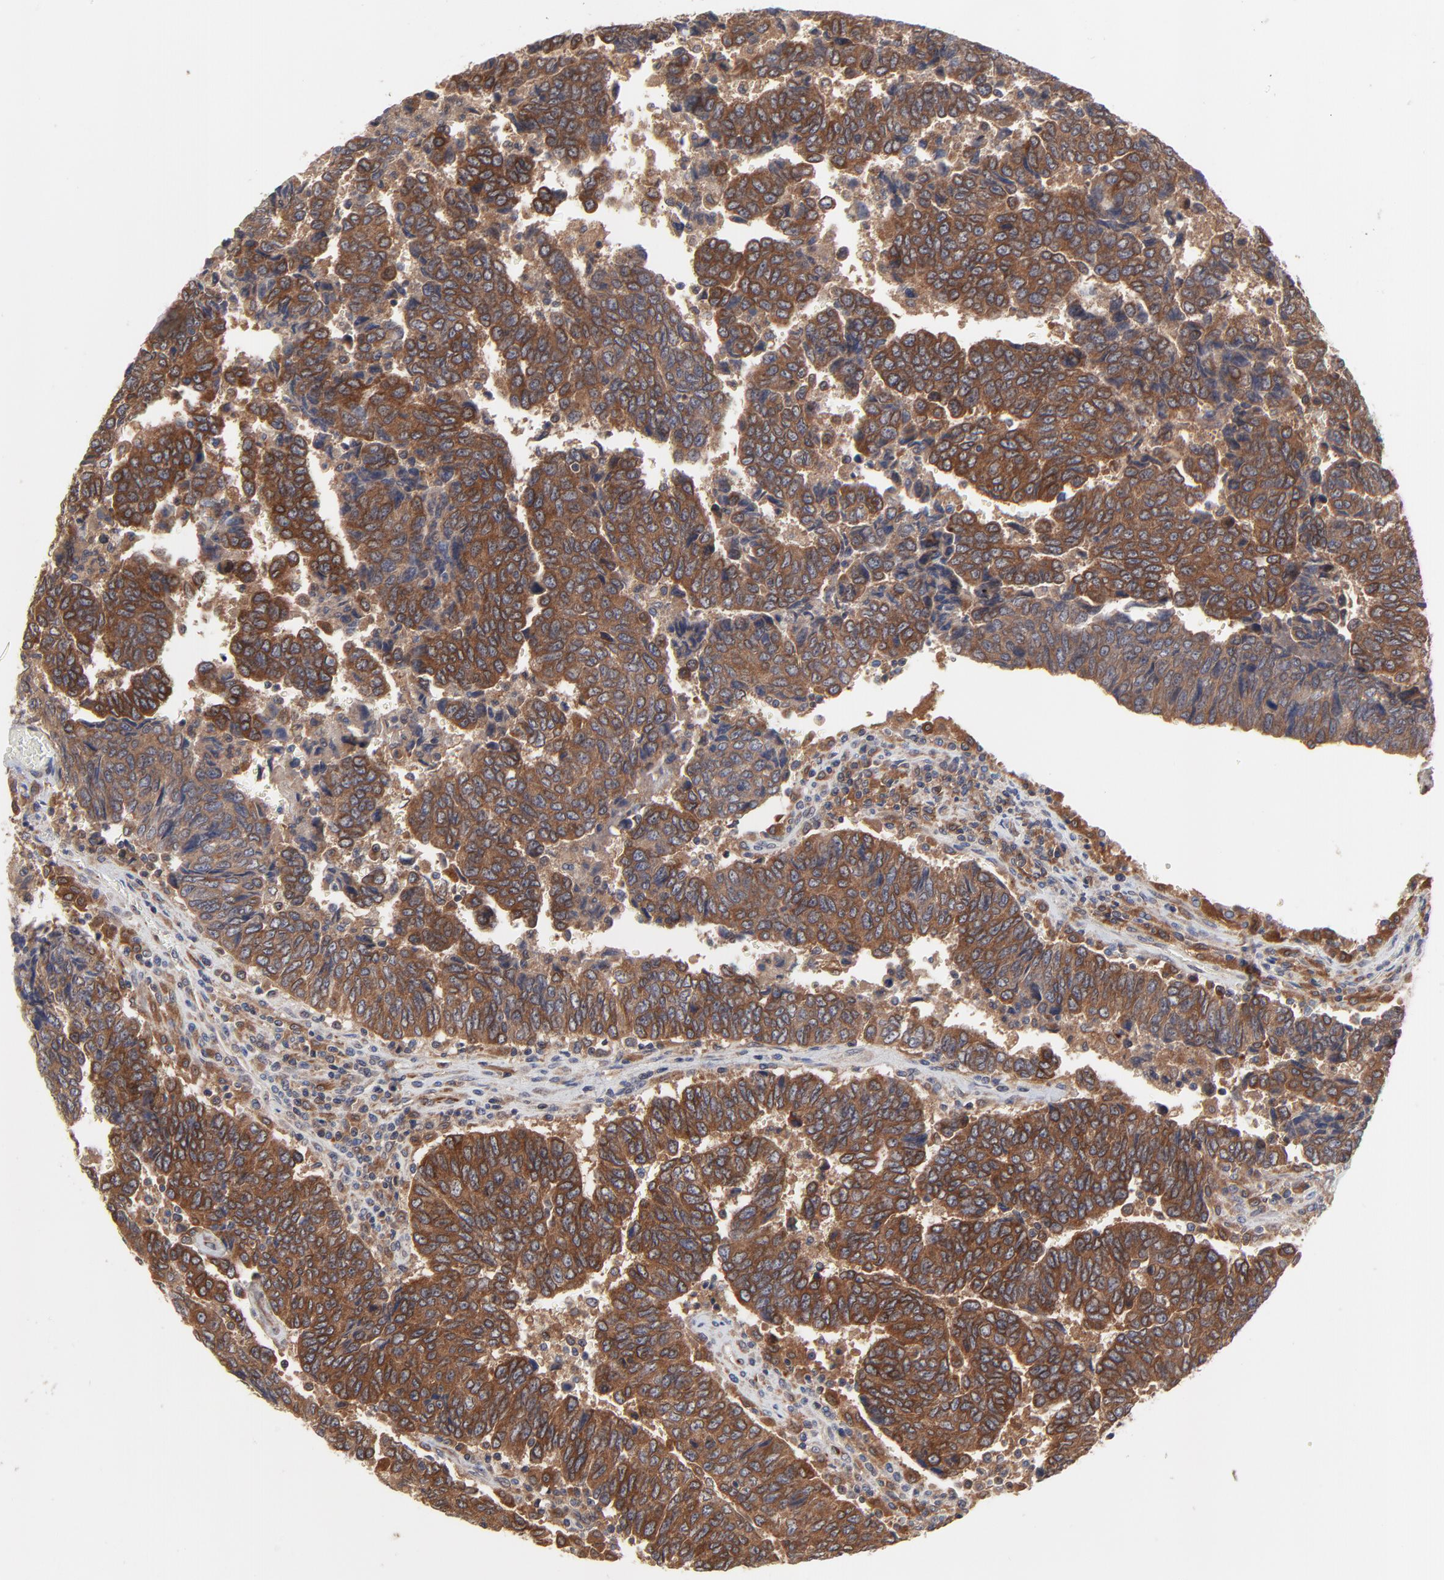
{"staining": {"intensity": "strong", "quantity": ">75%", "location": "cytoplasmic/membranous"}, "tissue": "urothelial cancer", "cell_type": "Tumor cells", "image_type": "cancer", "snomed": [{"axis": "morphology", "description": "Urothelial carcinoma, High grade"}, {"axis": "topography", "description": "Urinary bladder"}], "caption": "Protein analysis of urothelial cancer tissue displays strong cytoplasmic/membranous expression in approximately >75% of tumor cells.", "gene": "RAB9A", "patient": {"sex": "male", "age": 86}}